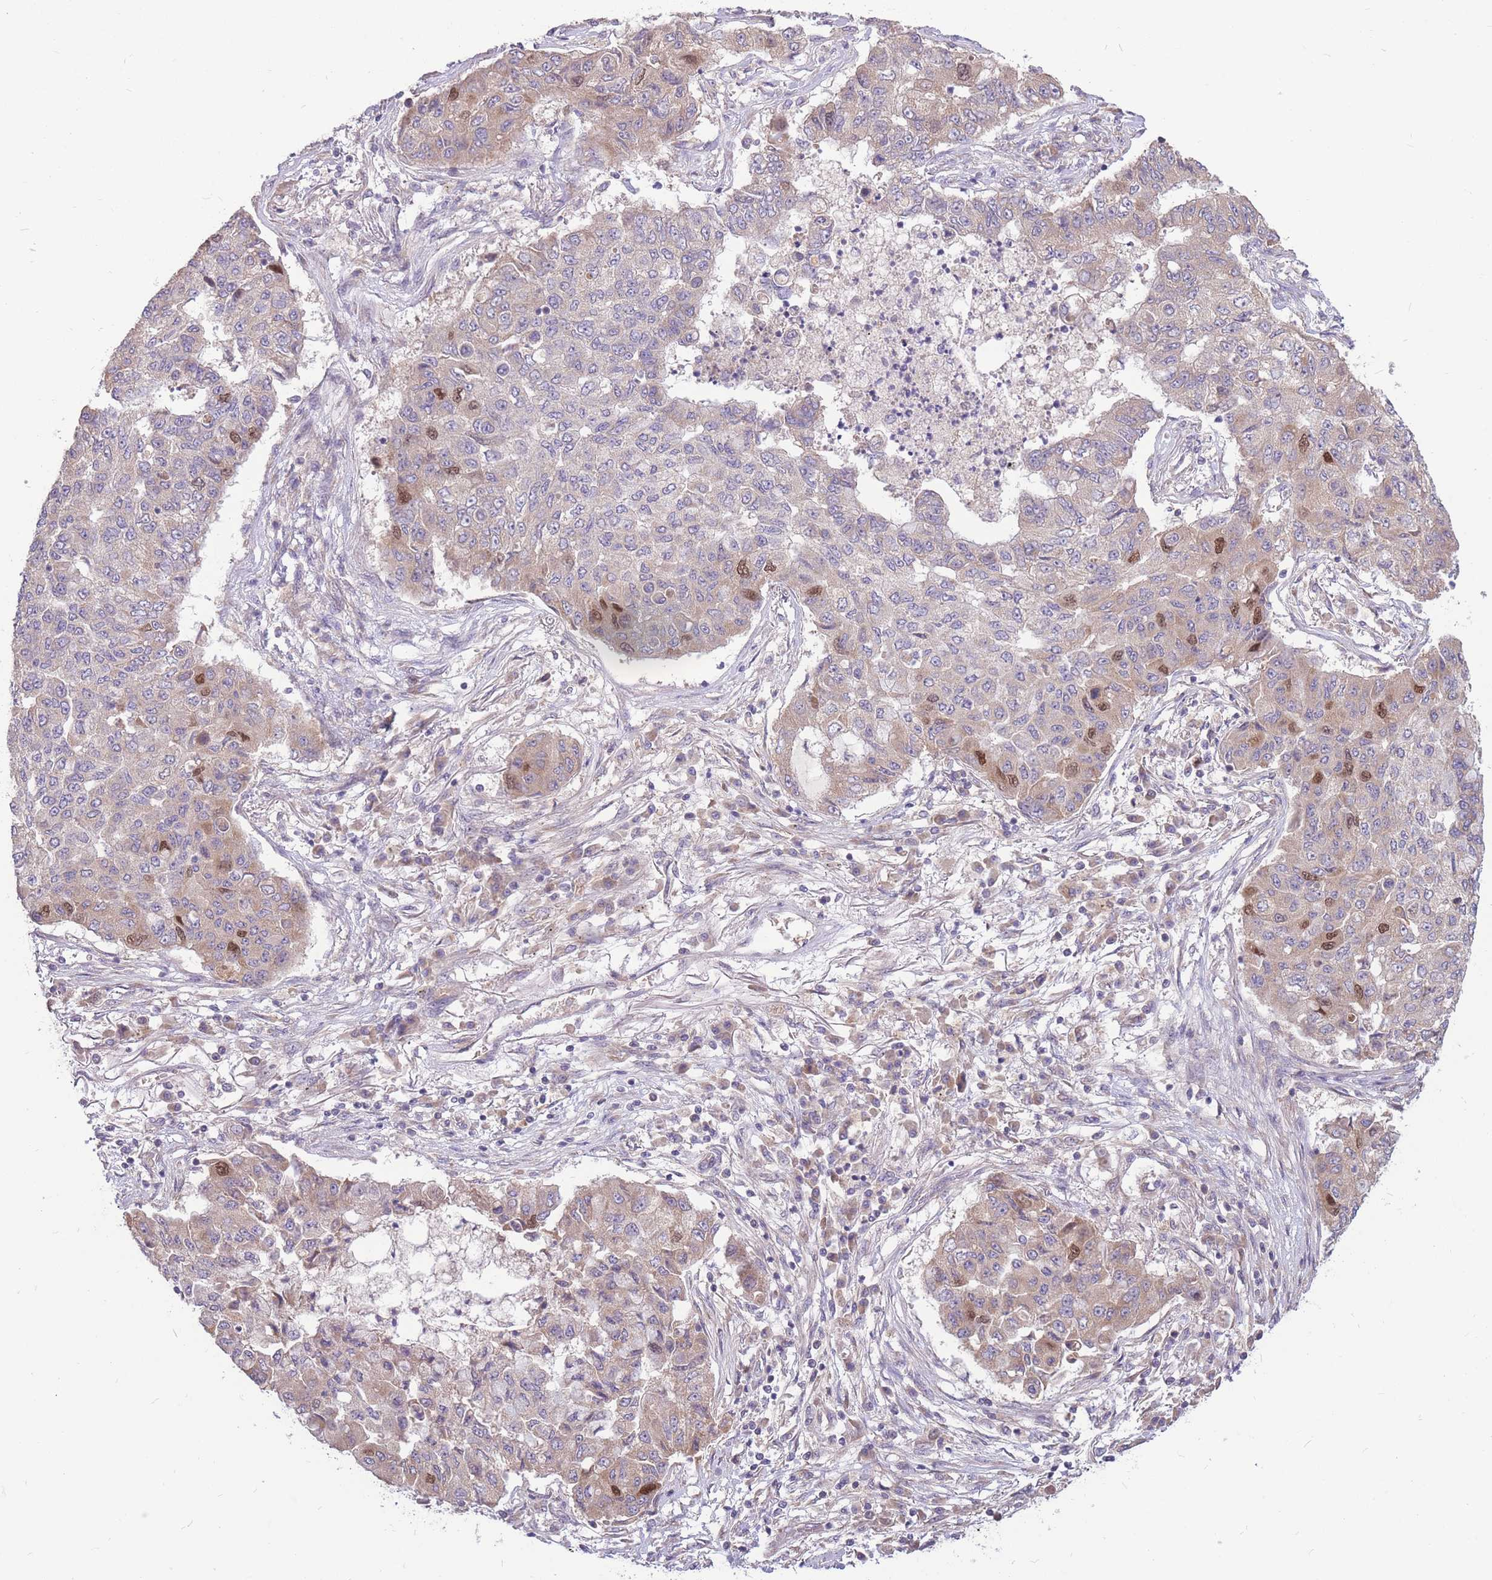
{"staining": {"intensity": "strong", "quantity": "<25%", "location": "nuclear"}, "tissue": "lung cancer", "cell_type": "Tumor cells", "image_type": "cancer", "snomed": [{"axis": "morphology", "description": "Squamous cell carcinoma, NOS"}, {"axis": "topography", "description": "Lung"}], "caption": "This image exhibits immunohistochemistry (IHC) staining of lung cancer (squamous cell carcinoma), with medium strong nuclear positivity in about <25% of tumor cells.", "gene": "GMNN", "patient": {"sex": "male", "age": 74}}